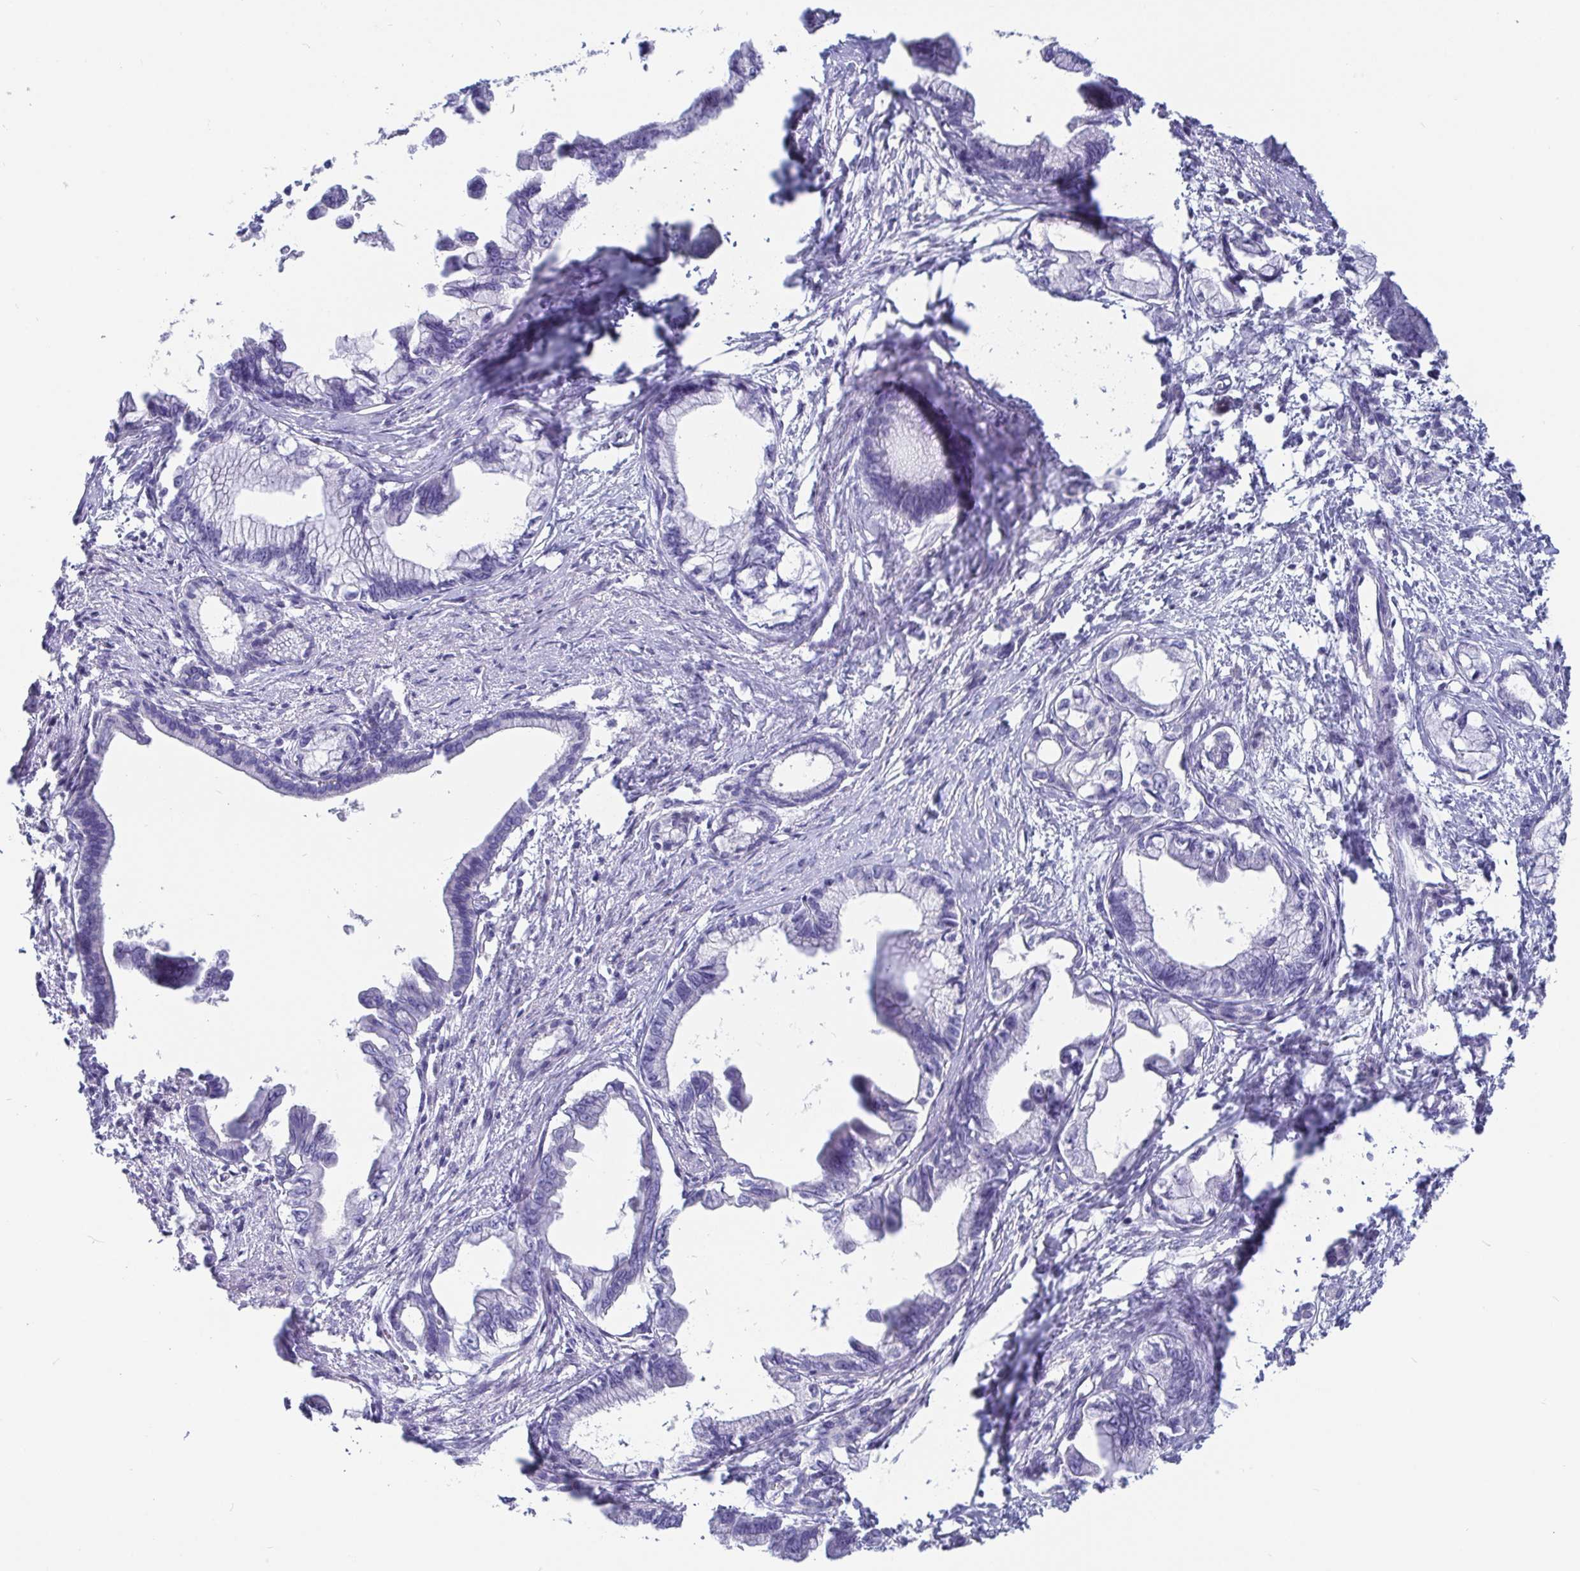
{"staining": {"intensity": "negative", "quantity": "none", "location": "none"}, "tissue": "pancreatic cancer", "cell_type": "Tumor cells", "image_type": "cancer", "snomed": [{"axis": "morphology", "description": "Adenocarcinoma, NOS"}, {"axis": "topography", "description": "Pancreas"}], "caption": "This image is of pancreatic cancer stained with immunohistochemistry (IHC) to label a protein in brown with the nuclei are counter-stained blue. There is no expression in tumor cells.", "gene": "SCGN", "patient": {"sex": "male", "age": 61}}